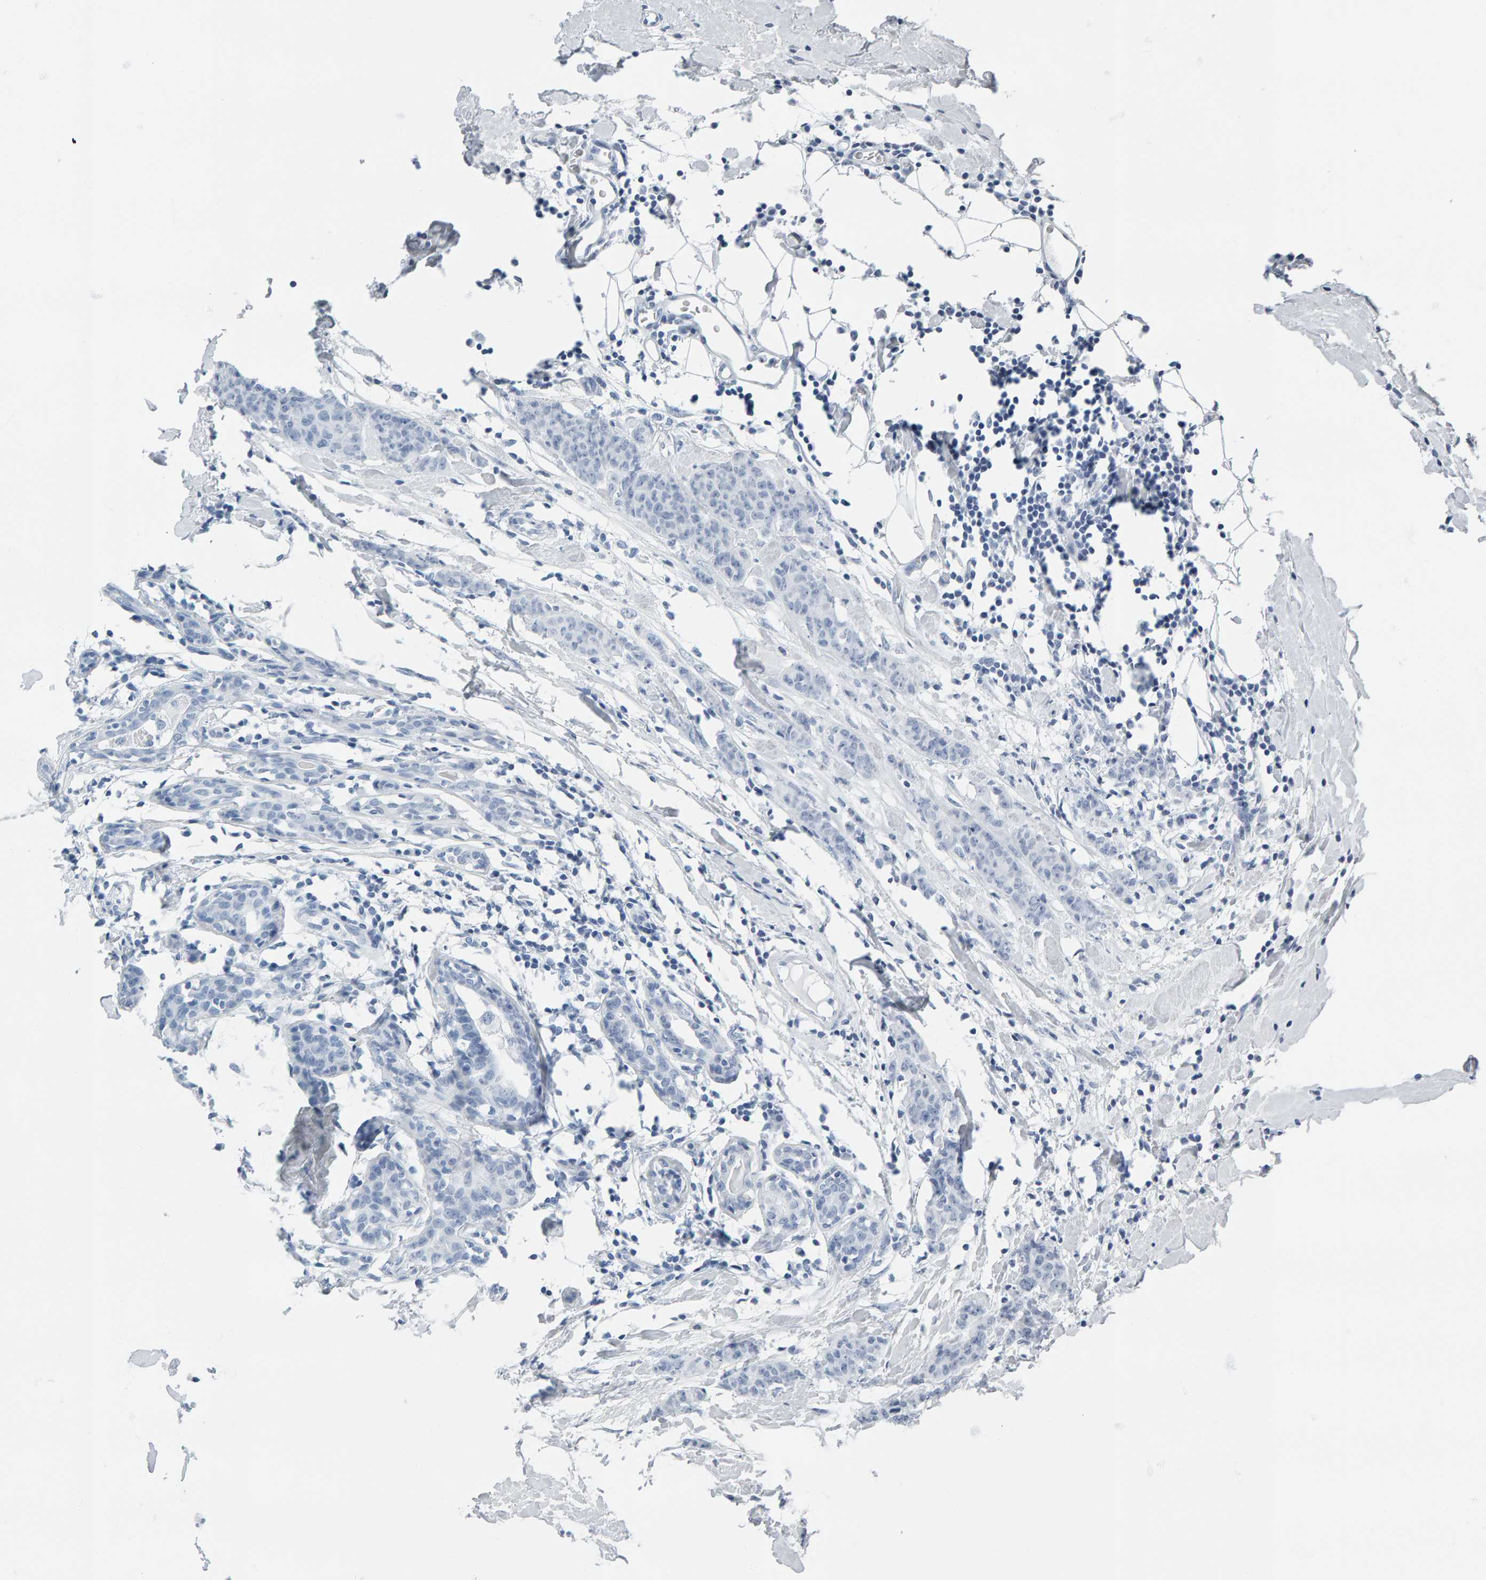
{"staining": {"intensity": "negative", "quantity": "none", "location": "none"}, "tissue": "breast cancer", "cell_type": "Tumor cells", "image_type": "cancer", "snomed": [{"axis": "morphology", "description": "Normal tissue, NOS"}, {"axis": "morphology", "description": "Duct carcinoma"}, {"axis": "topography", "description": "Breast"}], "caption": "Histopathology image shows no protein positivity in tumor cells of breast infiltrating ductal carcinoma tissue.", "gene": "SPACA3", "patient": {"sex": "female", "age": 40}}